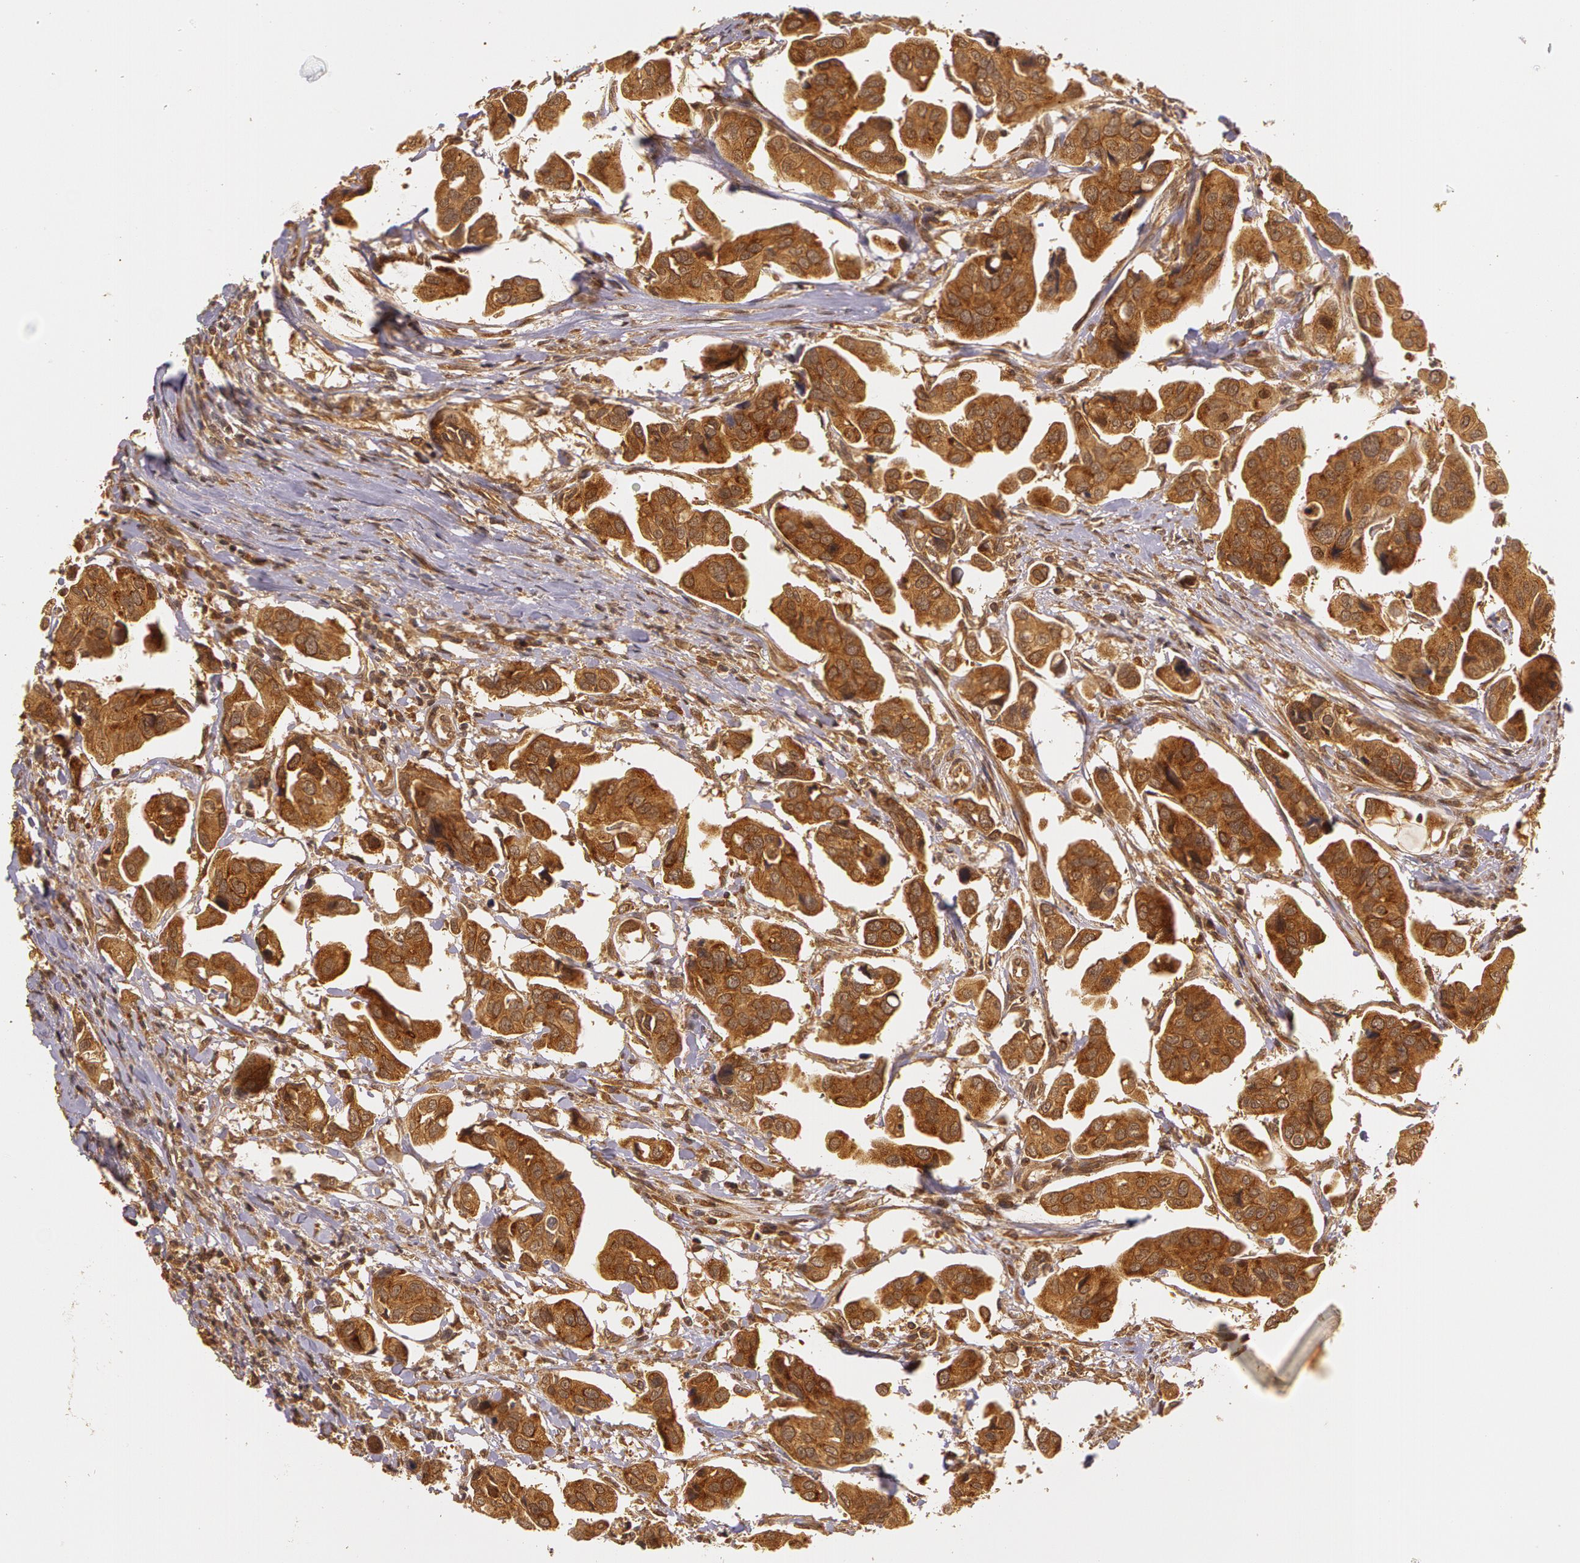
{"staining": {"intensity": "strong", "quantity": ">75%", "location": "cytoplasmic/membranous"}, "tissue": "urothelial cancer", "cell_type": "Tumor cells", "image_type": "cancer", "snomed": [{"axis": "morphology", "description": "Adenocarcinoma, NOS"}, {"axis": "topography", "description": "Urinary bladder"}], "caption": "Immunohistochemical staining of human adenocarcinoma shows high levels of strong cytoplasmic/membranous expression in approximately >75% of tumor cells.", "gene": "ASCC2", "patient": {"sex": "male", "age": 61}}